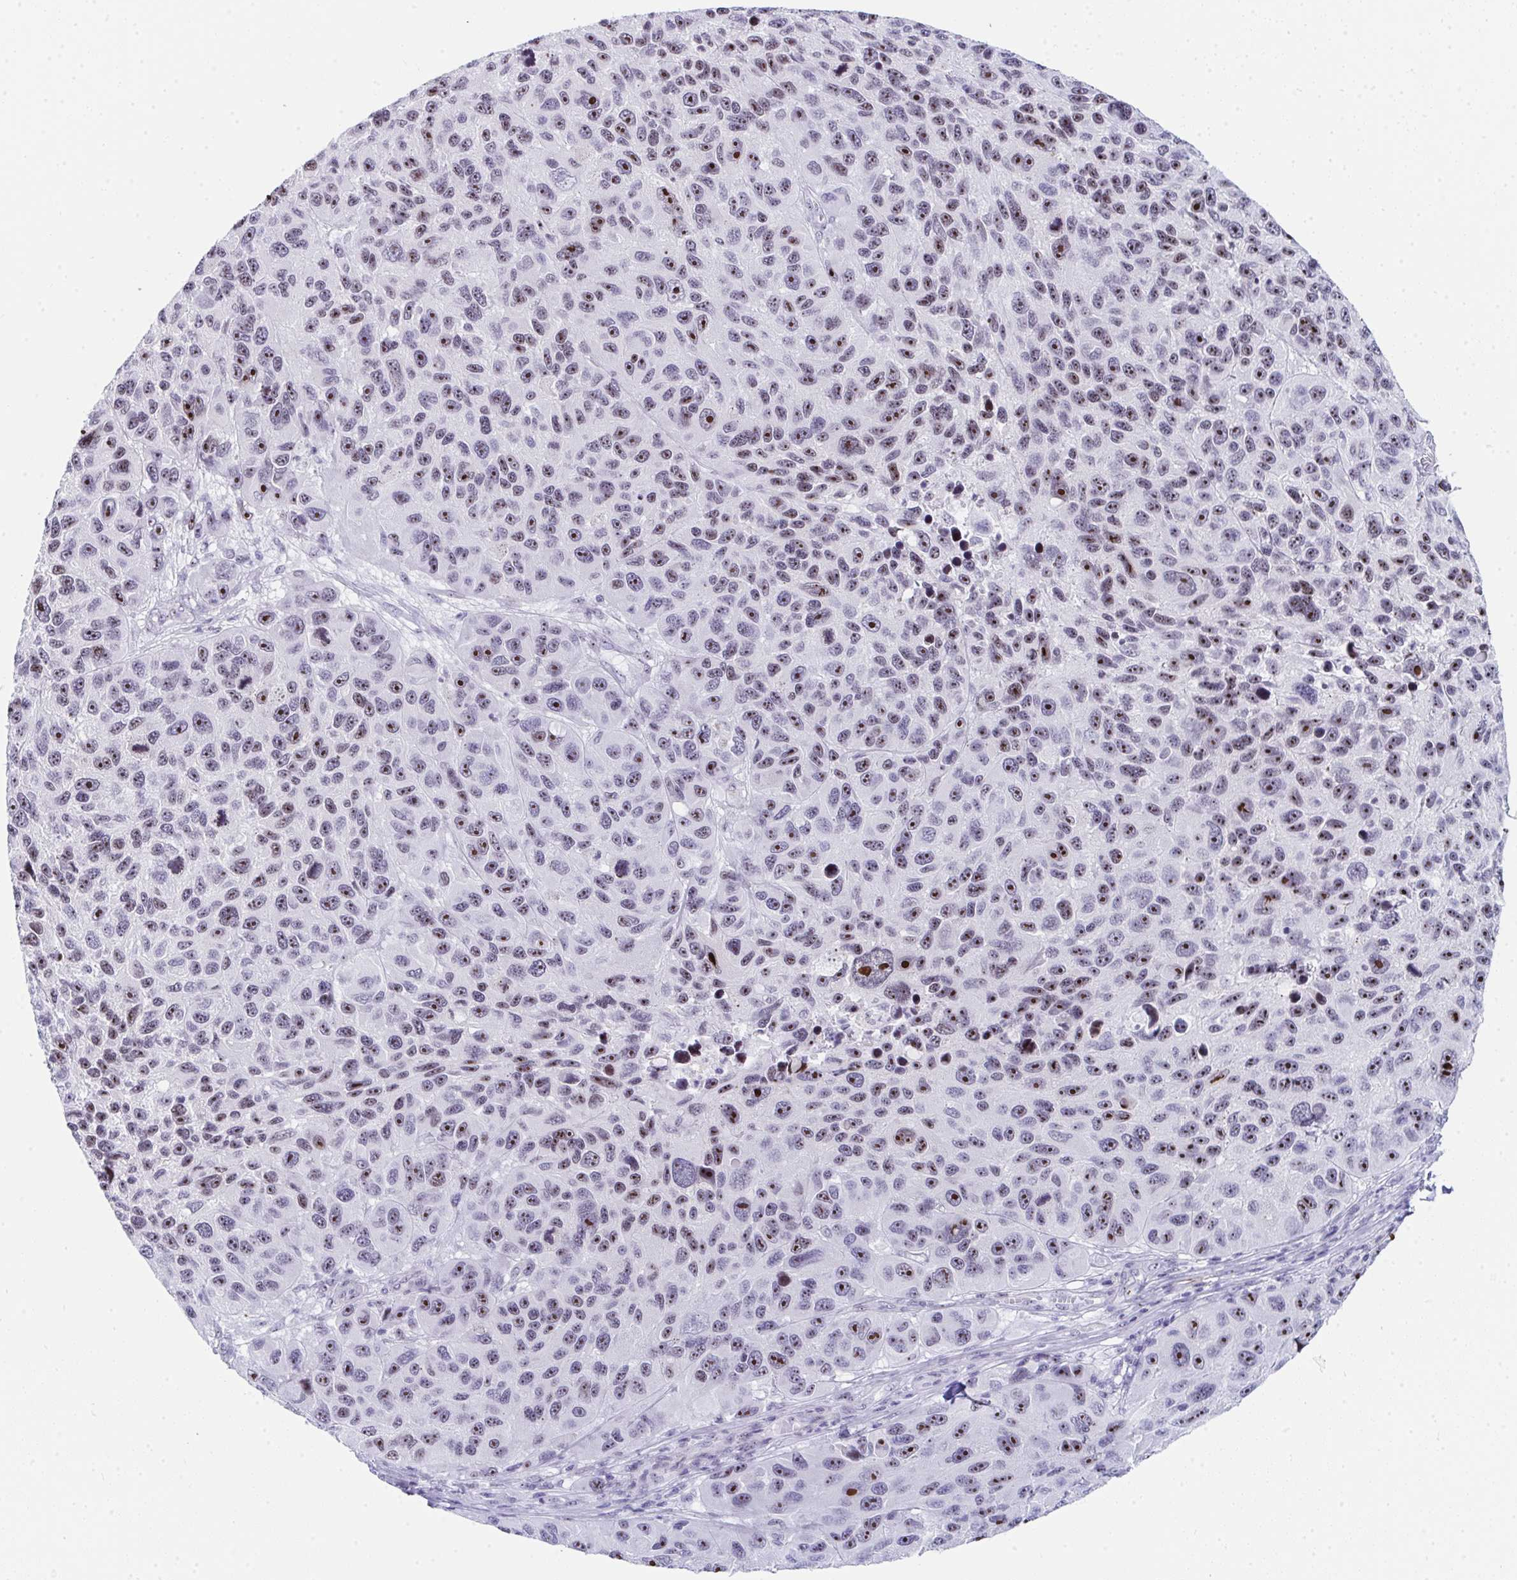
{"staining": {"intensity": "moderate", "quantity": ">75%", "location": "nuclear"}, "tissue": "melanoma", "cell_type": "Tumor cells", "image_type": "cancer", "snomed": [{"axis": "morphology", "description": "Malignant melanoma, NOS"}, {"axis": "topography", "description": "Skin"}], "caption": "DAB immunohistochemical staining of human melanoma shows moderate nuclear protein positivity in about >75% of tumor cells.", "gene": "NOP10", "patient": {"sex": "male", "age": 53}}